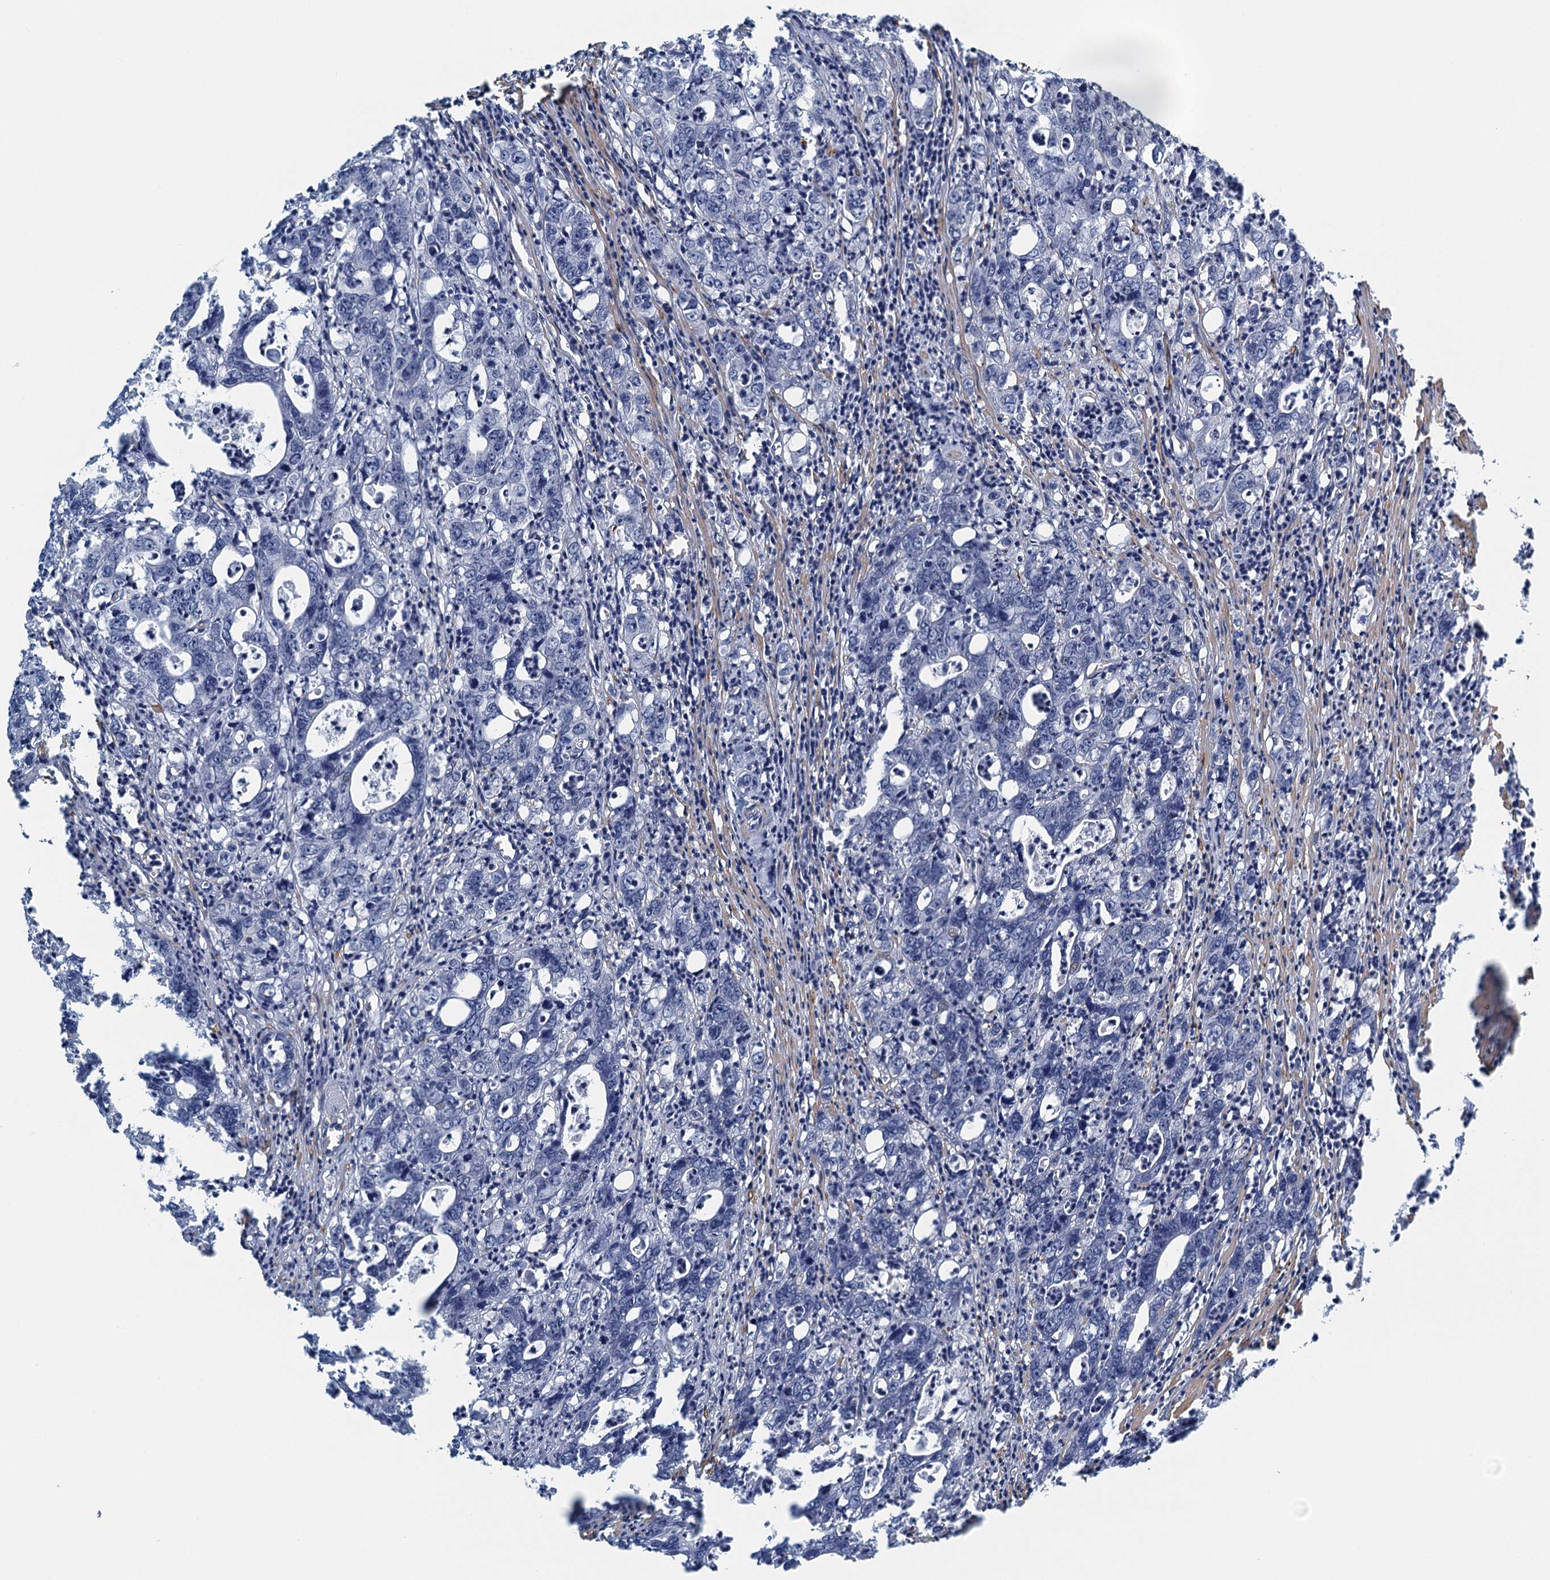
{"staining": {"intensity": "negative", "quantity": "none", "location": "none"}, "tissue": "colorectal cancer", "cell_type": "Tumor cells", "image_type": "cancer", "snomed": [{"axis": "morphology", "description": "Adenocarcinoma, NOS"}, {"axis": "topography", "description": "Colon"}], "caption": "Colorectal adenocarcinoma was stained to show a protein in brown. There is no significant expression in tumor cells.", "gene": "ALG2", "patient": {"sex": "female", "age": 75}}